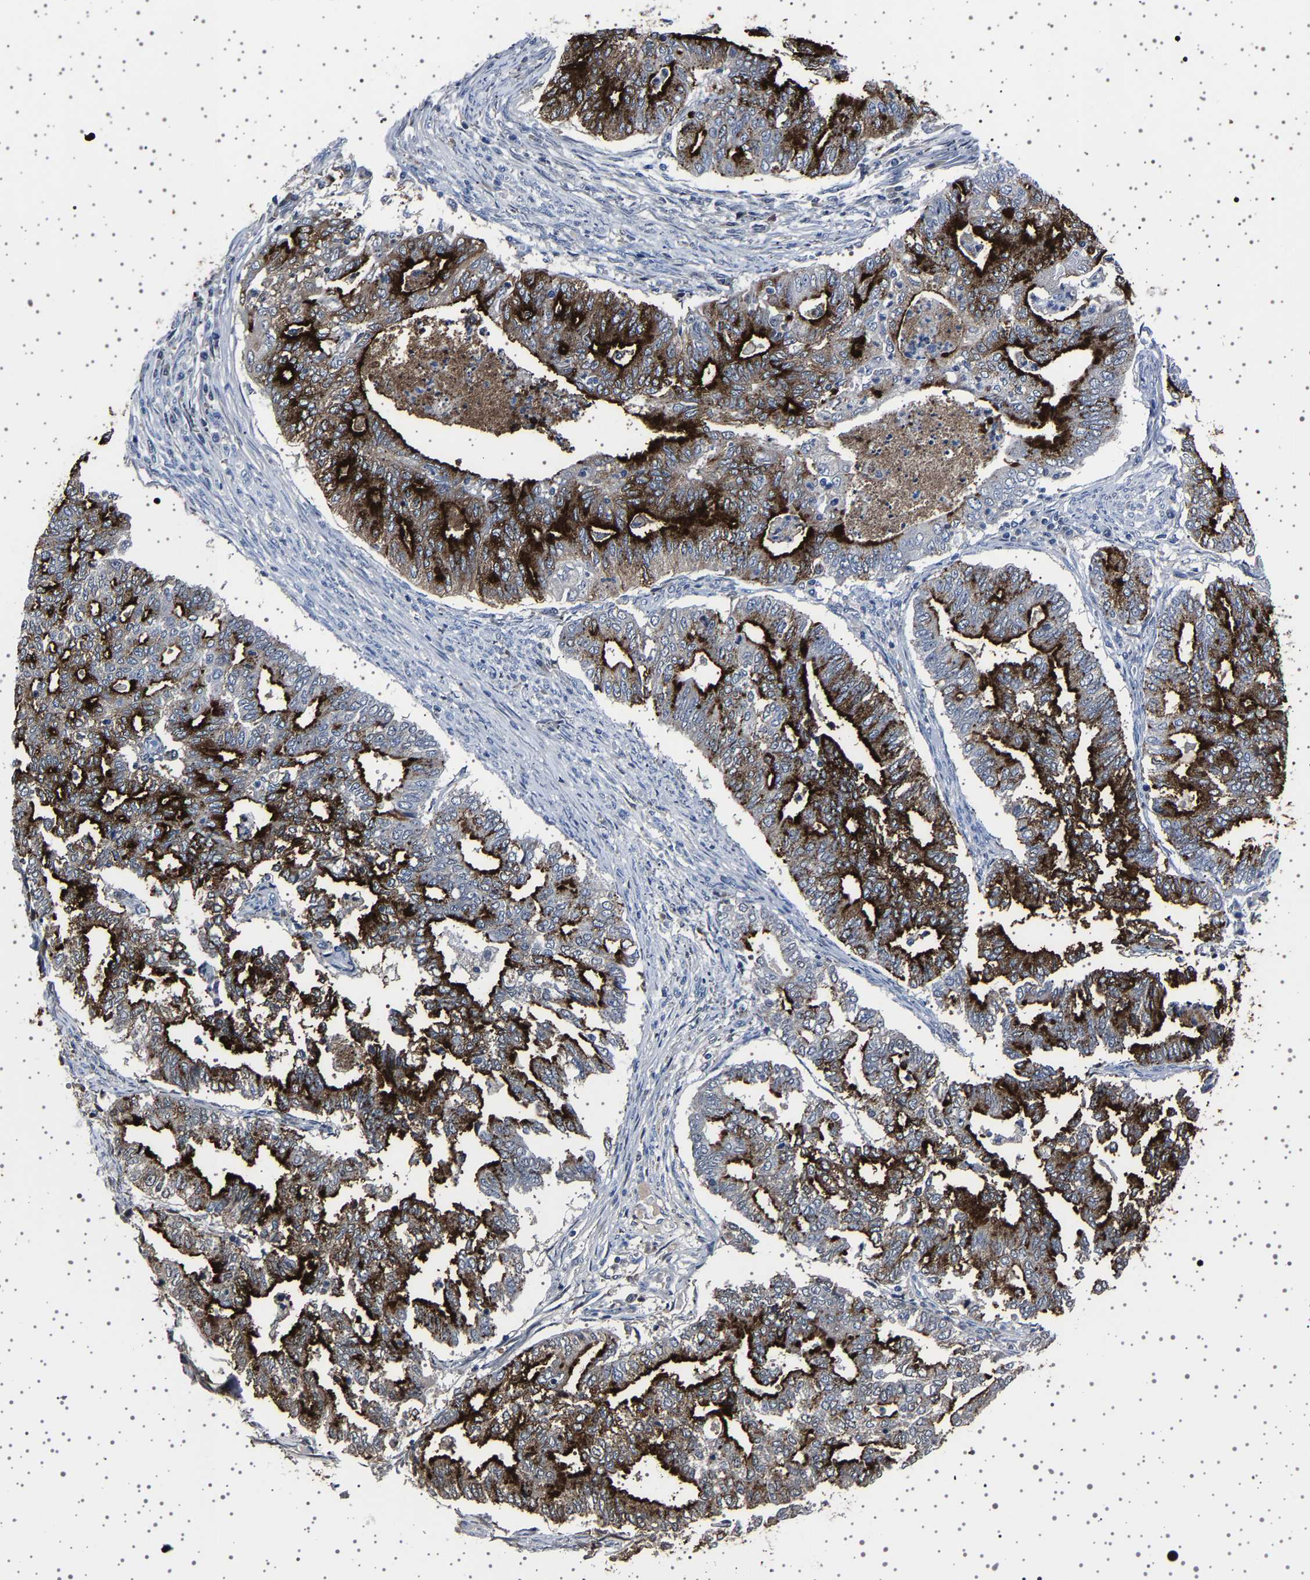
{"staining": {"intensity": "strong", "quantity": ">75%", "location": "cytoplasmic/membranous"}, "tissue": "endometrial cancer", "cell_type": "Tumor cells", "image_type": "cancer", "snomed": [{"axis": "morphology", "description": "Adenocarcinoma, NOS"}, {"axis": "topography", "description": "Endometrium"}], "caption": "The immunohistochemical stain shows strong cytoplasmic/membranous staining in tumor cells of endometrial cancer tissue. (IHC, brightfield microscopy, high magnification).", "gene": "TFF3", "patient": {"sex": "female", "age": 79}}